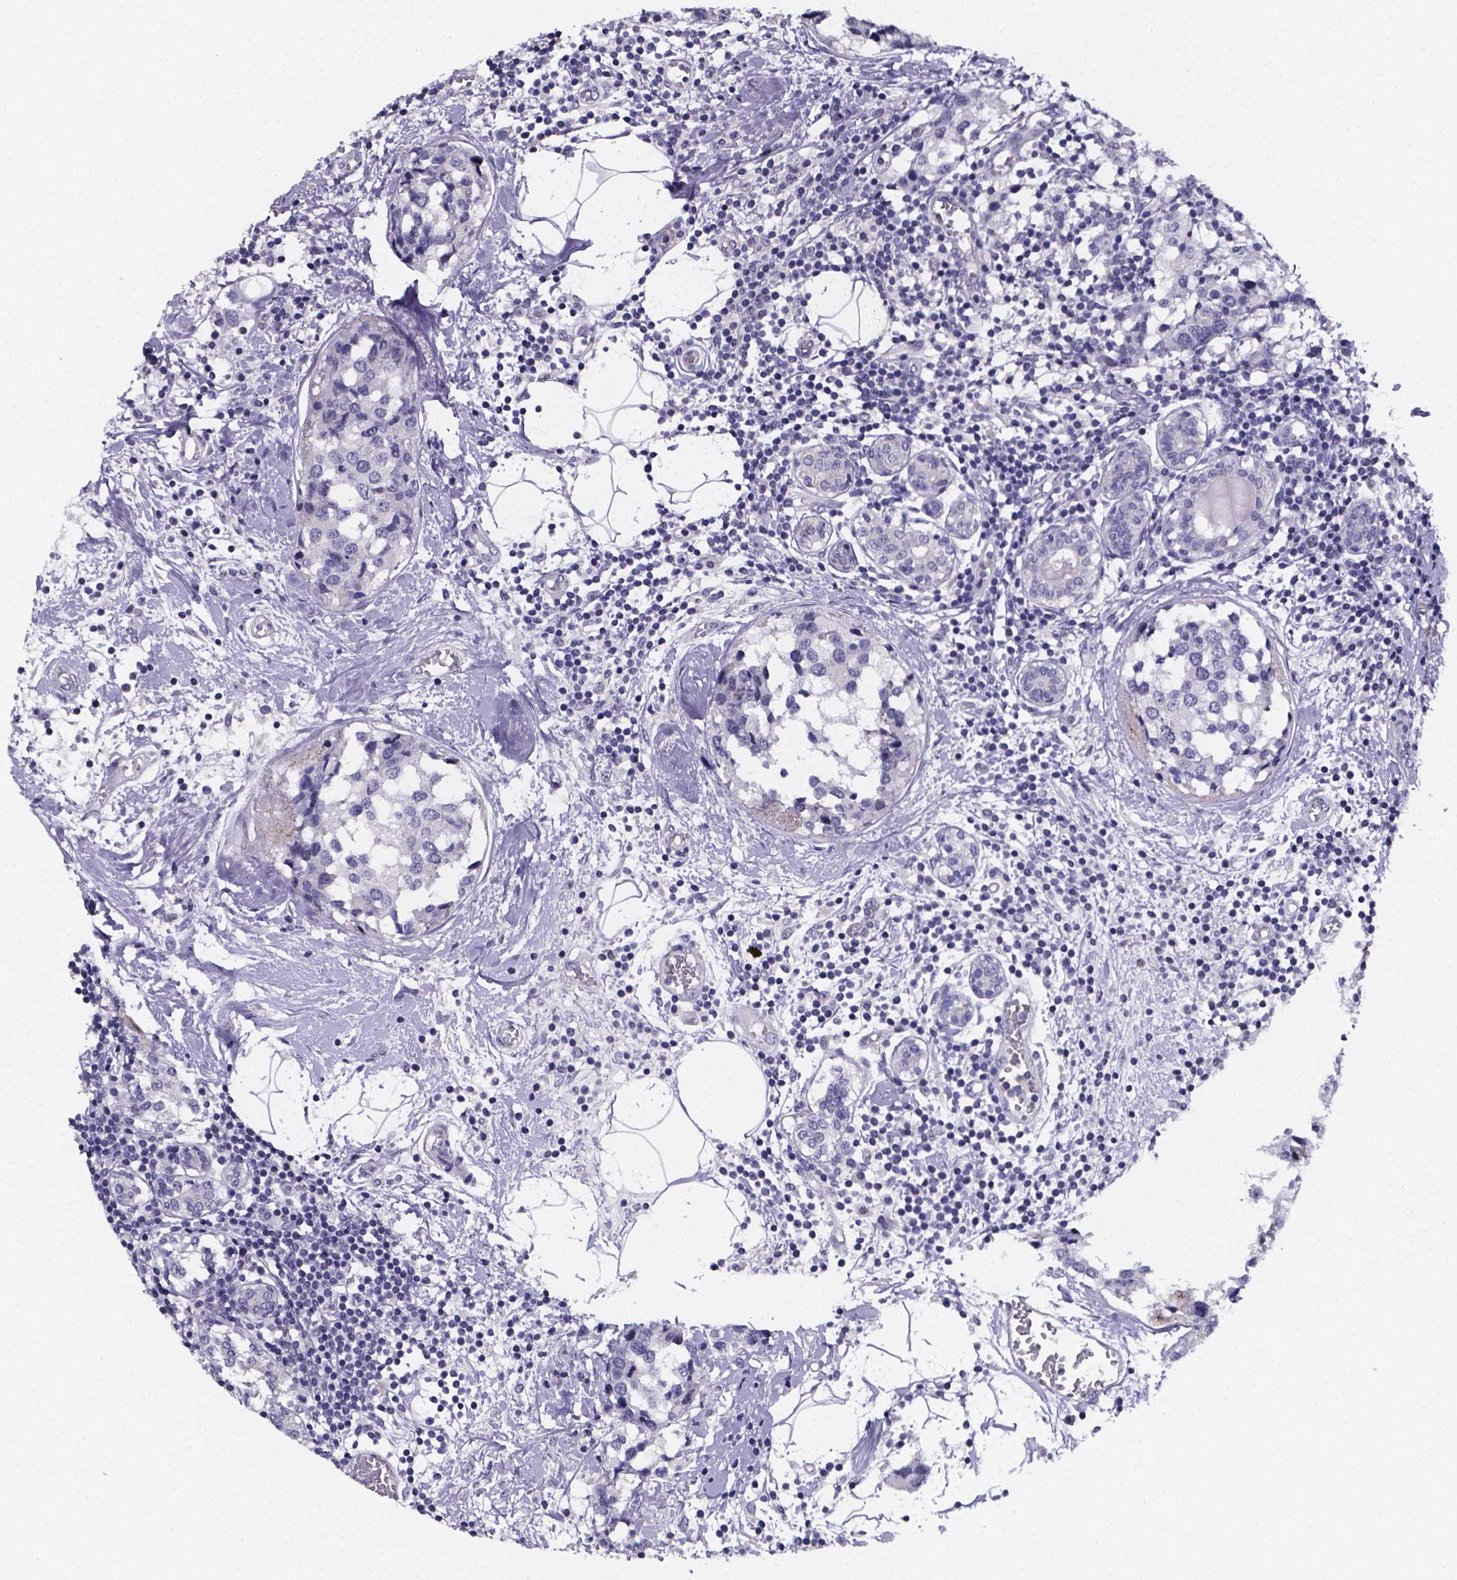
{"staining": {"intensity": "negative", "quantity": "none", "location": "none"}, "tissue": "breast cancer", "cell_type": "Tumor cells", "image_type": "cancer", "snomed": [{"axis": "morphology", "description": "Lobular carcinoma"}, {"axis": "topography", "description": "Breast"}], "caption": "Immunohistochemistry (IHC) of breast lobular carcinoma exhibits no expression in tumor cells.", "gene": "IZUMO1", "patient": {"sex": "female", "age": 59}}